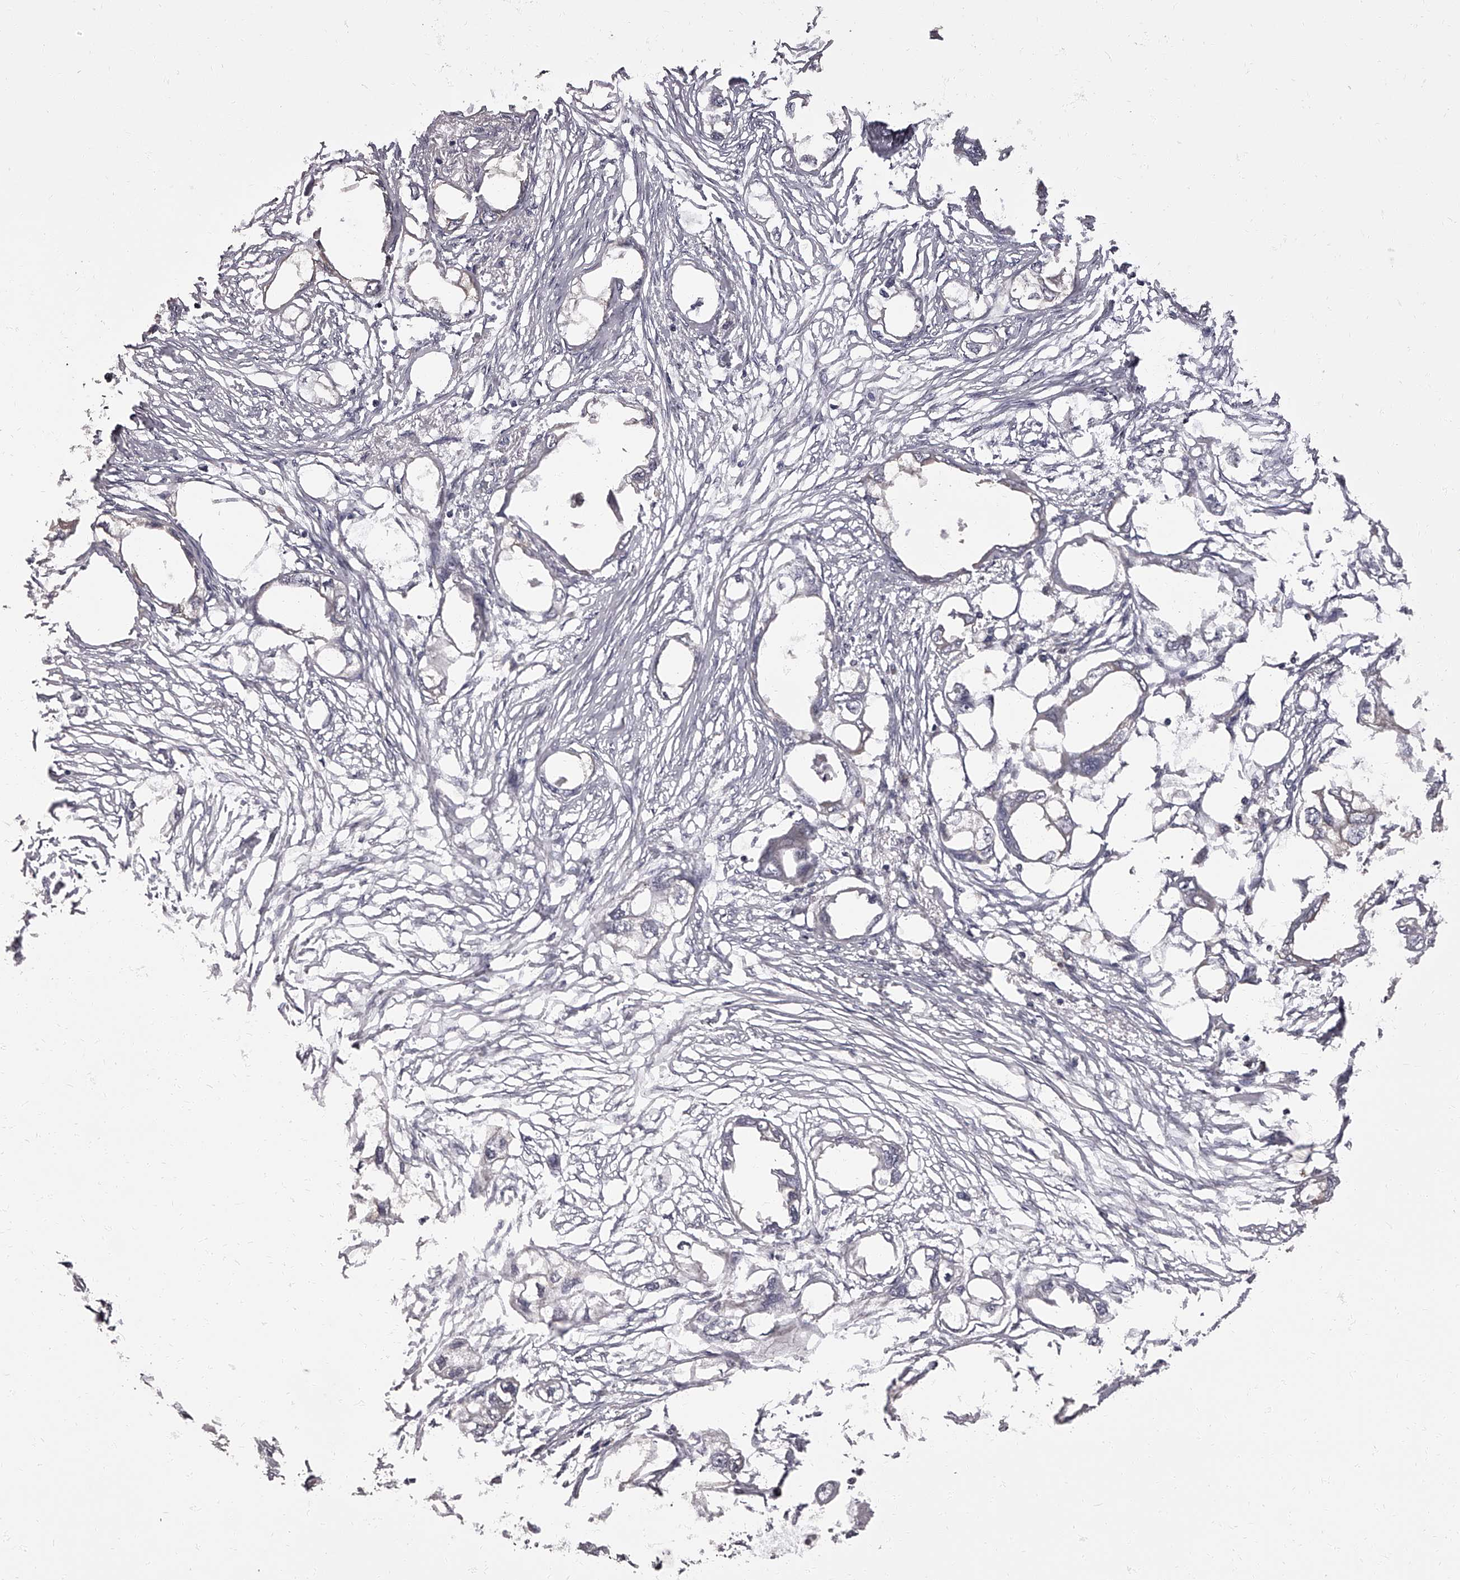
{"staining": {"intensity": "negative", "quantity": "none", "location": "none"}, "tissue": "endometrial cancer", "cell_type": "Tumor cells", "image_type": "cancer", "snomed": [{"axis": "morphology", "description": "Adenocarcinoma, NOS"}, {"axis": "morphology", "description": "Adenocarcinoma, metastatic, NOS"}, {"axis": "topography", "description": "Adipose tissue"}, {"axis": "topography", "description": "Endometrium"}], "caption": "Histopathology image shows no significant protein staining in tumor cells of endometrial cancer. (Stains: DAB (3,3'-diaminobenzidine) immunohistochemistry with hematoxylin counter stain, Microscopy: brightfield microscopy at high magnification).", "gene": "APEH", "patient": {"sex": "female", "age": 67}}